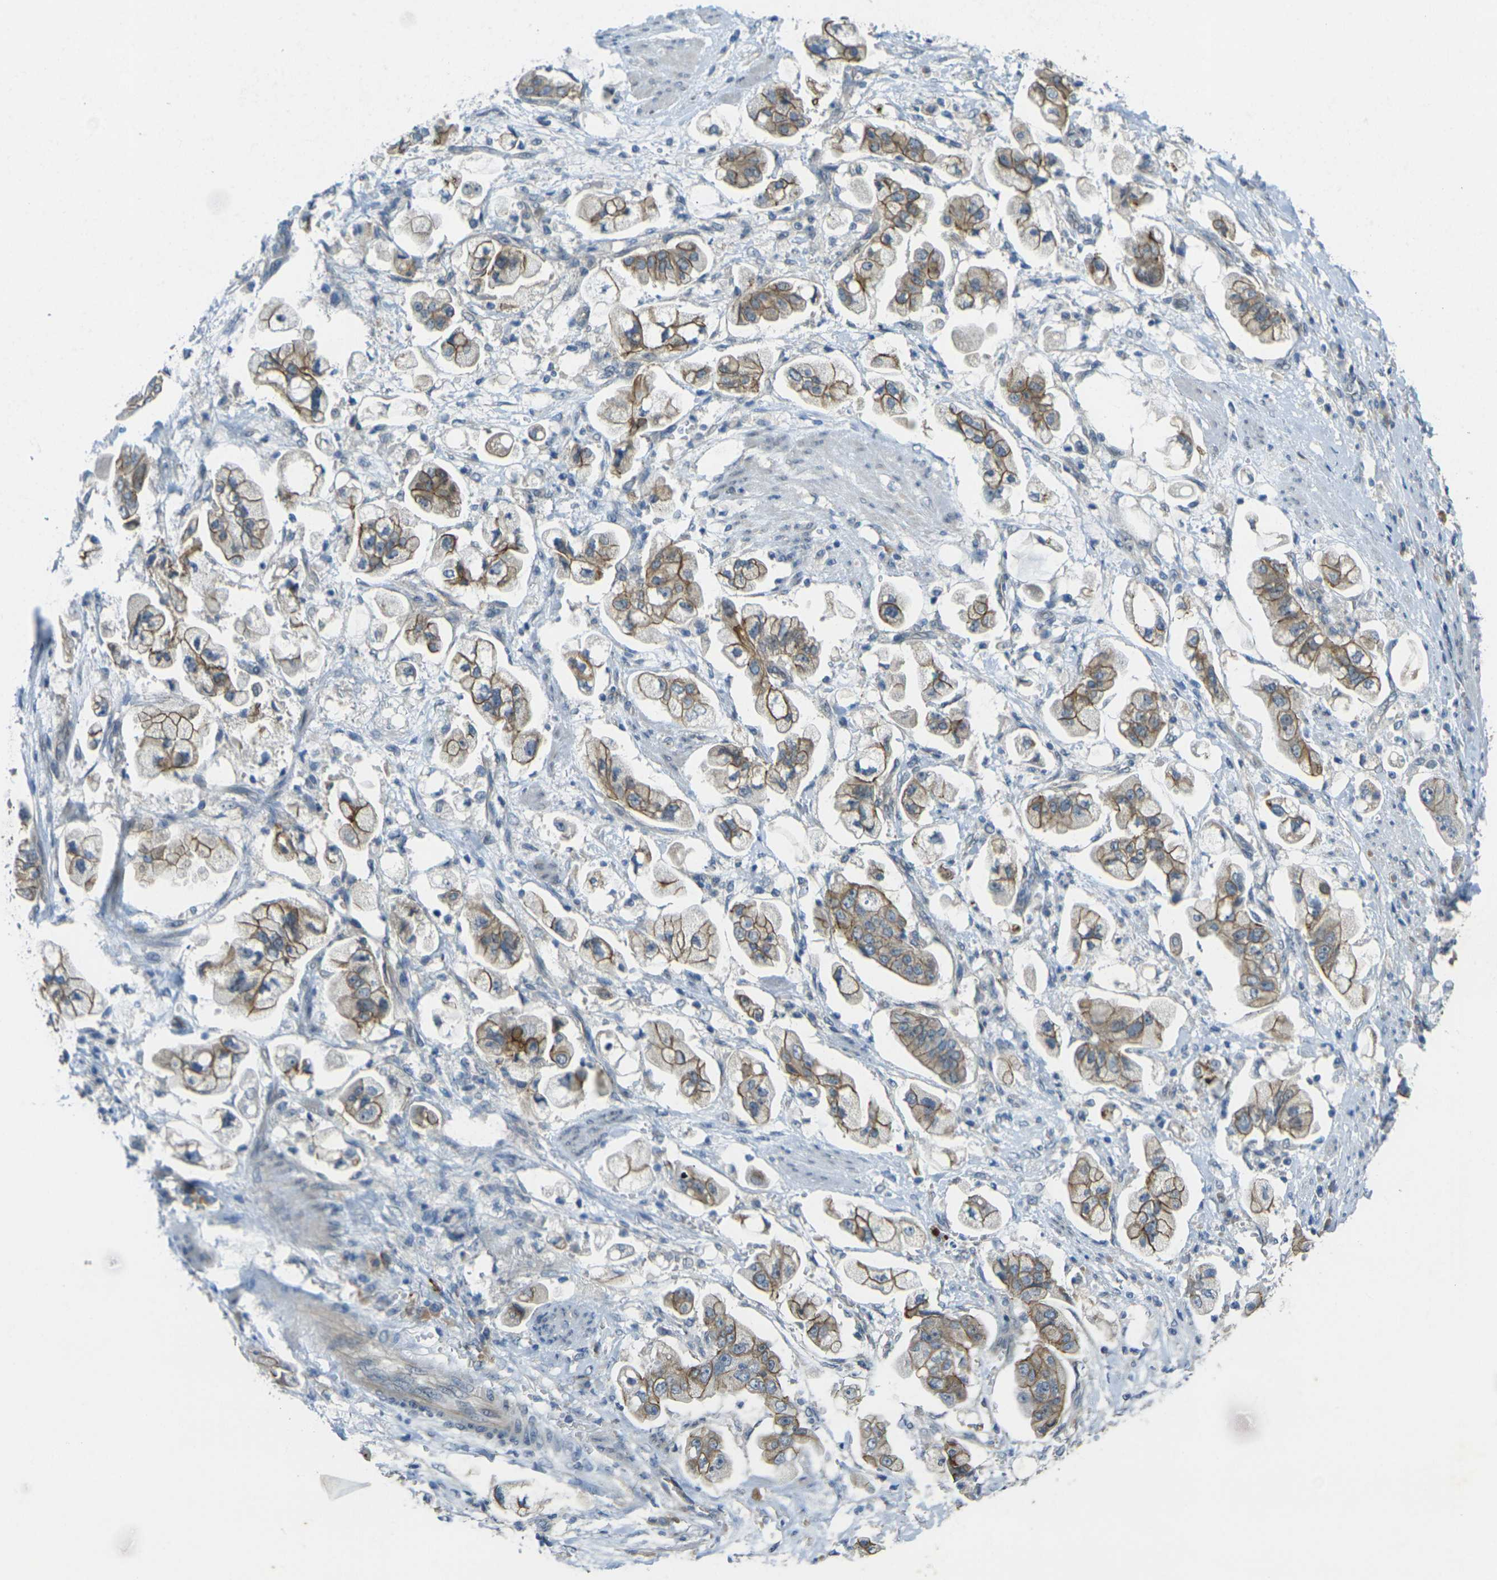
{"staining": {"intensity": "moderate", "quantity": "25%-75%", "location": "cytoplasmic/membranous"}, "tissue": "stomach cancer", "cell_type": "Tumor cells", "image_type": "cancer", "snomed": [{"axis": "morphology", "description": "Adenocarcinoma, NOS"}, {"axis": "topography", "description": "Stomach"}], "caption": "Stomach adenocarcinoma stained for a protein (brown) reveals moderate cytoplasmic/membranous positive expression in about 25%-75% of tumor cells.", "gene": "RHBDD1", "patient": {"sex": "male", "age": 62}}